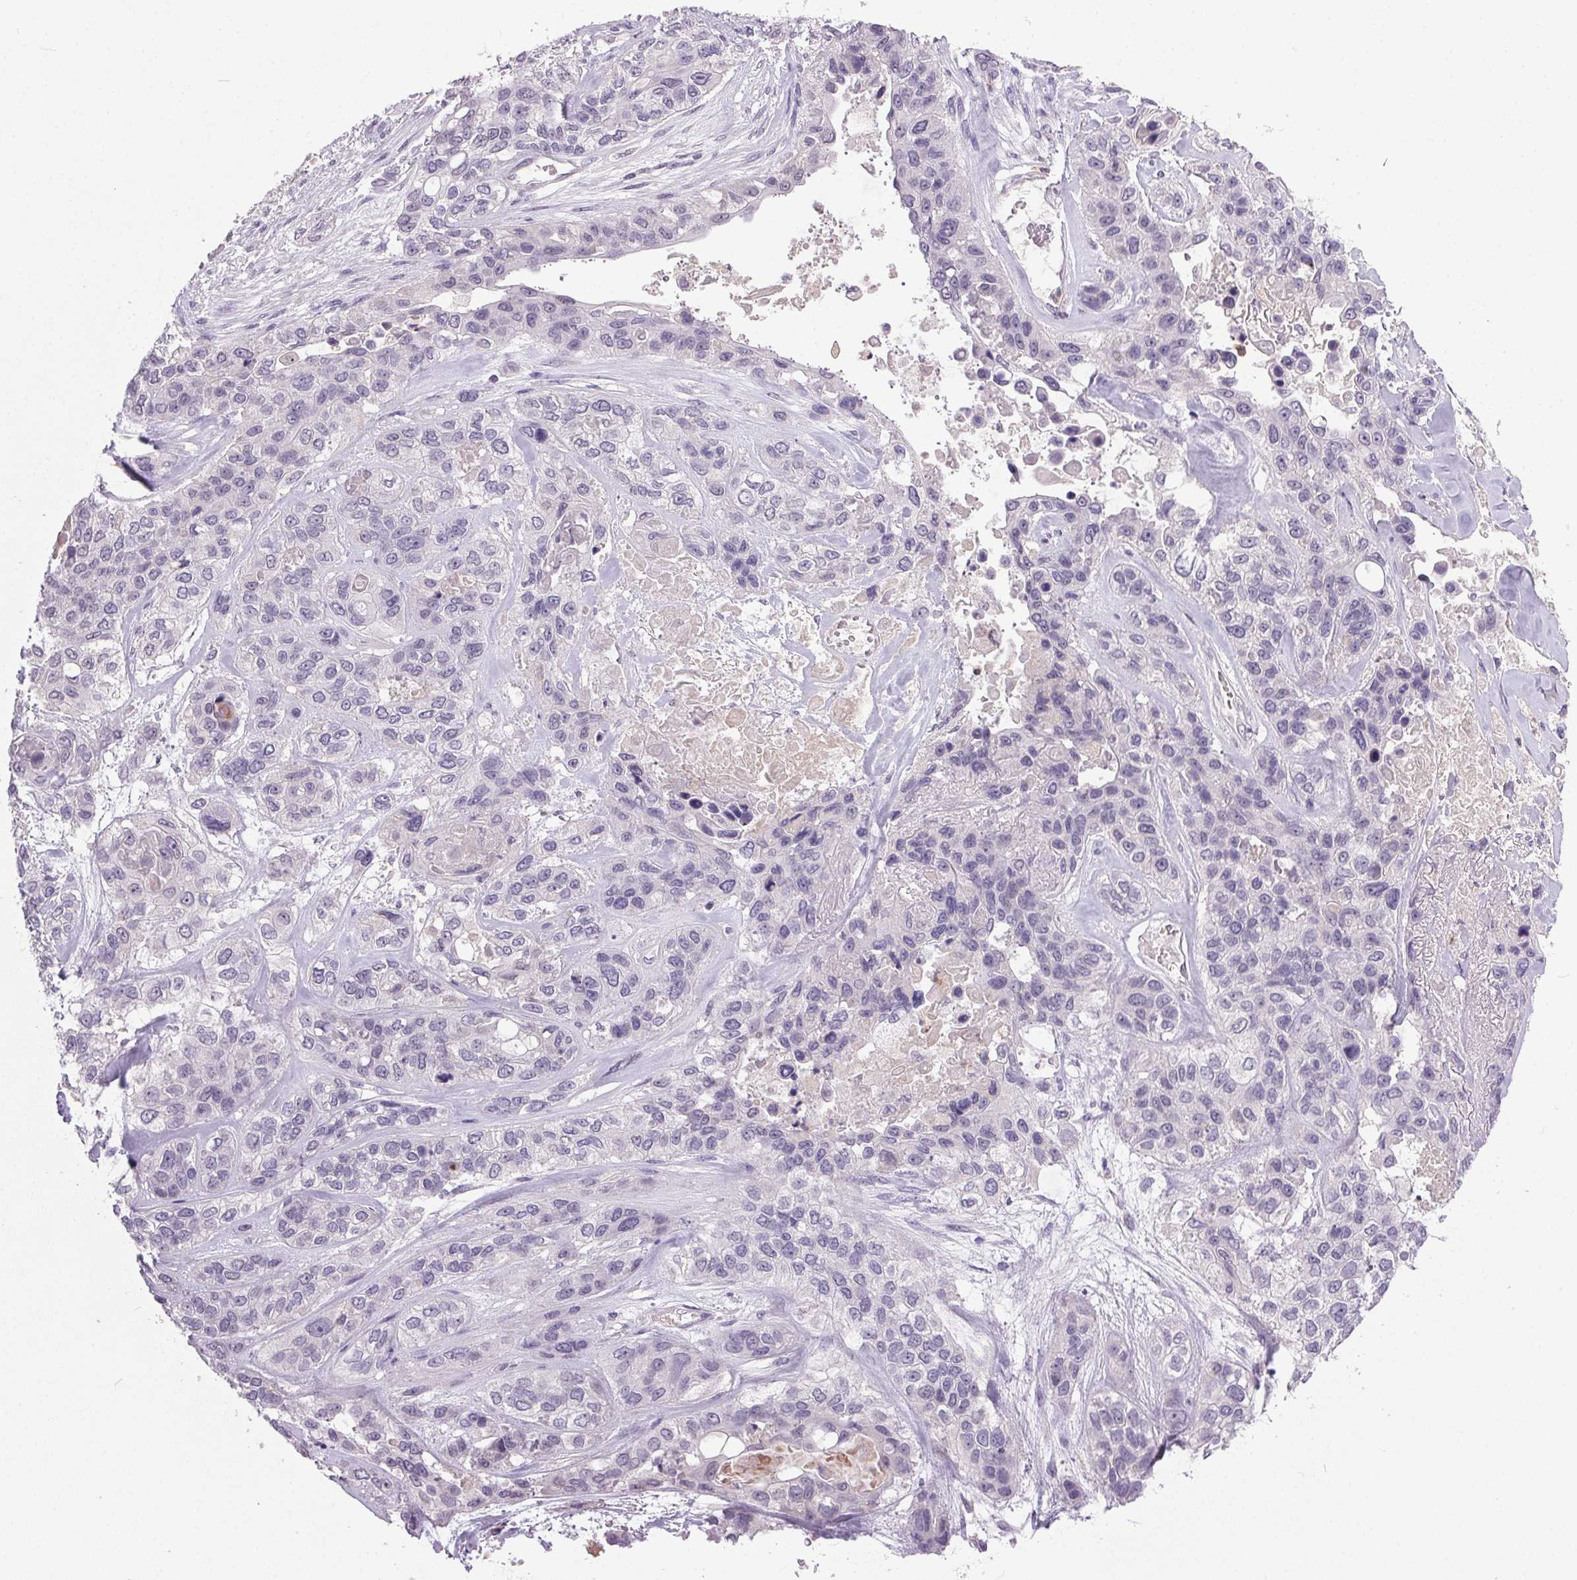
{"staining": {"intensity": "negative", "quantity": "none", "location": "none"}, "tissue": "lung cancer", "cell_type": "Tumor cells", "image_type": "cancer", "snomed": [{"axis": "morphology", "description": "Squamous cell carcinoma, NOS"}, {"axis": "topography", "description": "Lung"}], "caption": "An immunohistochemistry (IHC) image of lung cancer is shown. There is no staining in tumor cells of lung cancer. (DAB (3,3'-diaminobenzidine) immunohistochemistry with hematoxylin counter stain).", "gene": "TRDN", "patient": {"sex": "female", "age": 70}}